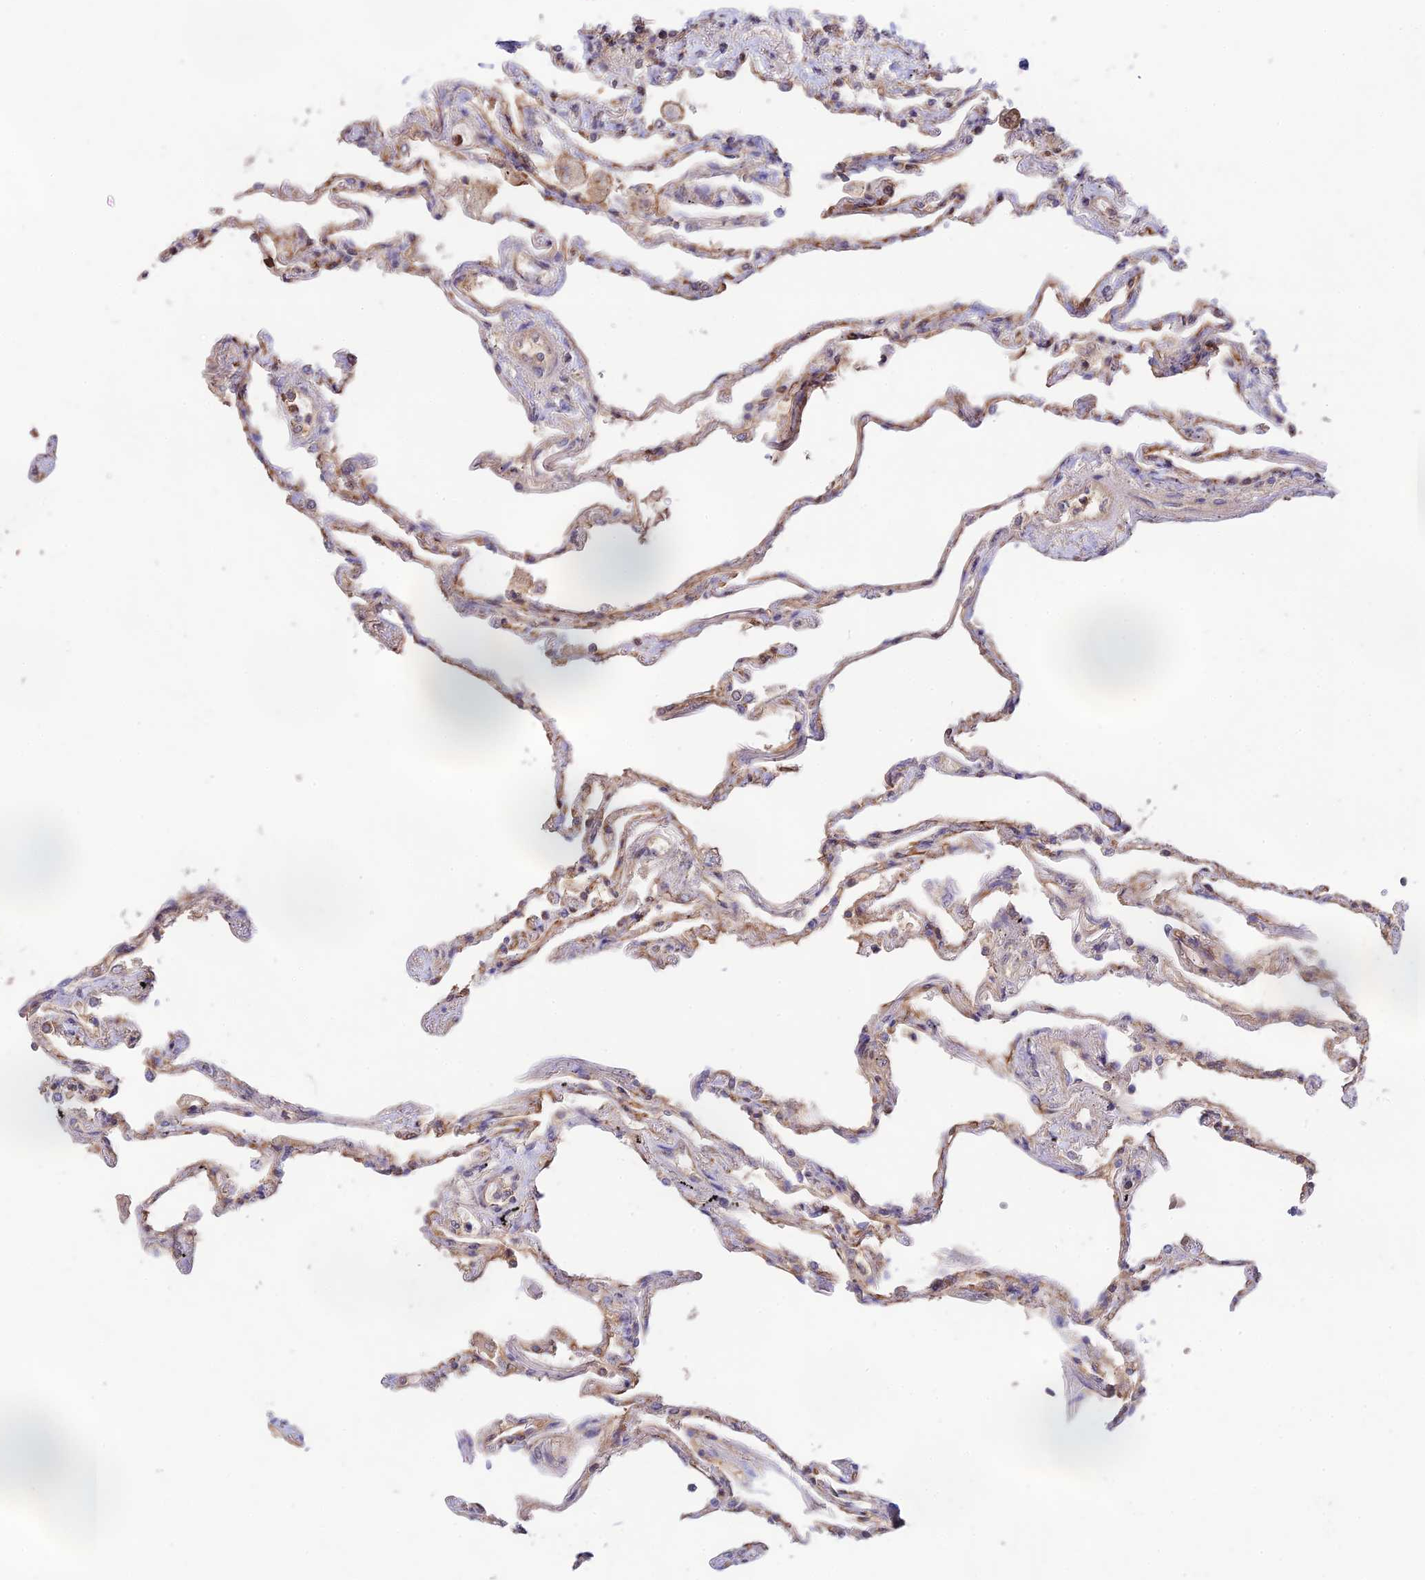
{"staining": {"intensity": "weak", "quantity": "25%-75%", "location": "cytoplasmic/membranous,nuclear"}, "tissue": "lung", "cell_type": "Alveolar cells", "image_type": "normal", "snomed": [{"axis": "morphology", "description": "Normal tissue, NOS"}, {"axis": "topography", "description": "Lung"}], "caption": "Protein positivity by immunohistochemistry (IHC) shows weak cytoplasmic/membranous,nuclear positivity in about 25%-75% of alveolar cells in benign lung.", "gene": "CLCF1", "patient": {"sex": "female", "age": 67}}